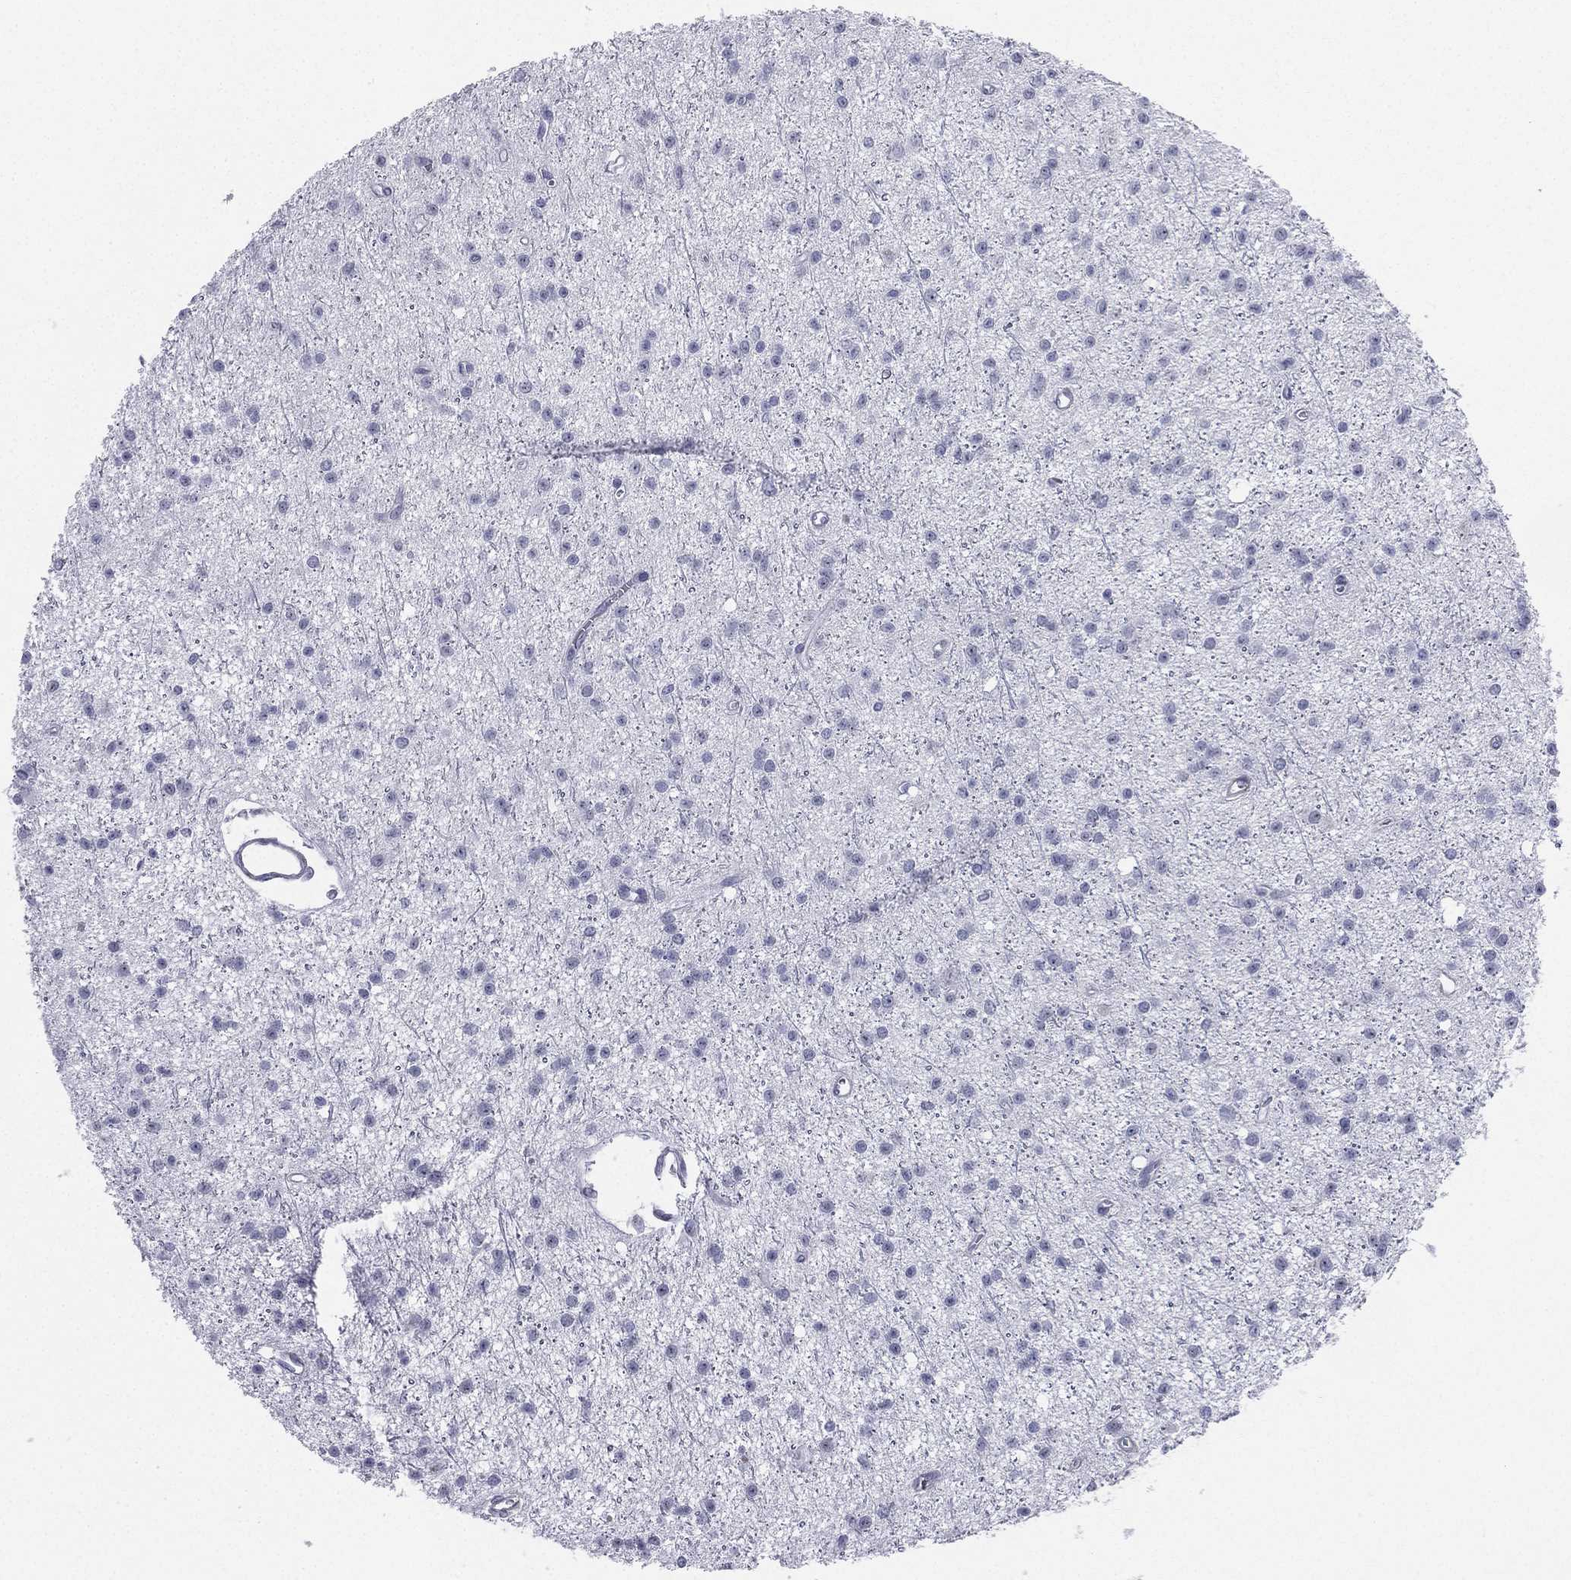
{"staining": {"intensity": "negative", "quantity": "none", "location": "none"}, "tissue": "glioma", "cell_type": "Tumor cells", "image_type": "cancer", "snomed": [{"axis": "morphology", "description": "Glioma, malignant, Low grade"}, {"axis": "topography", "description": "Brain"}], "caption": "Immunohistochemistry (IHC) of human glioma reveals no positivity in tumor cells.", "gene": "CD22", "patient": {"sex": "male", "age": 27}}